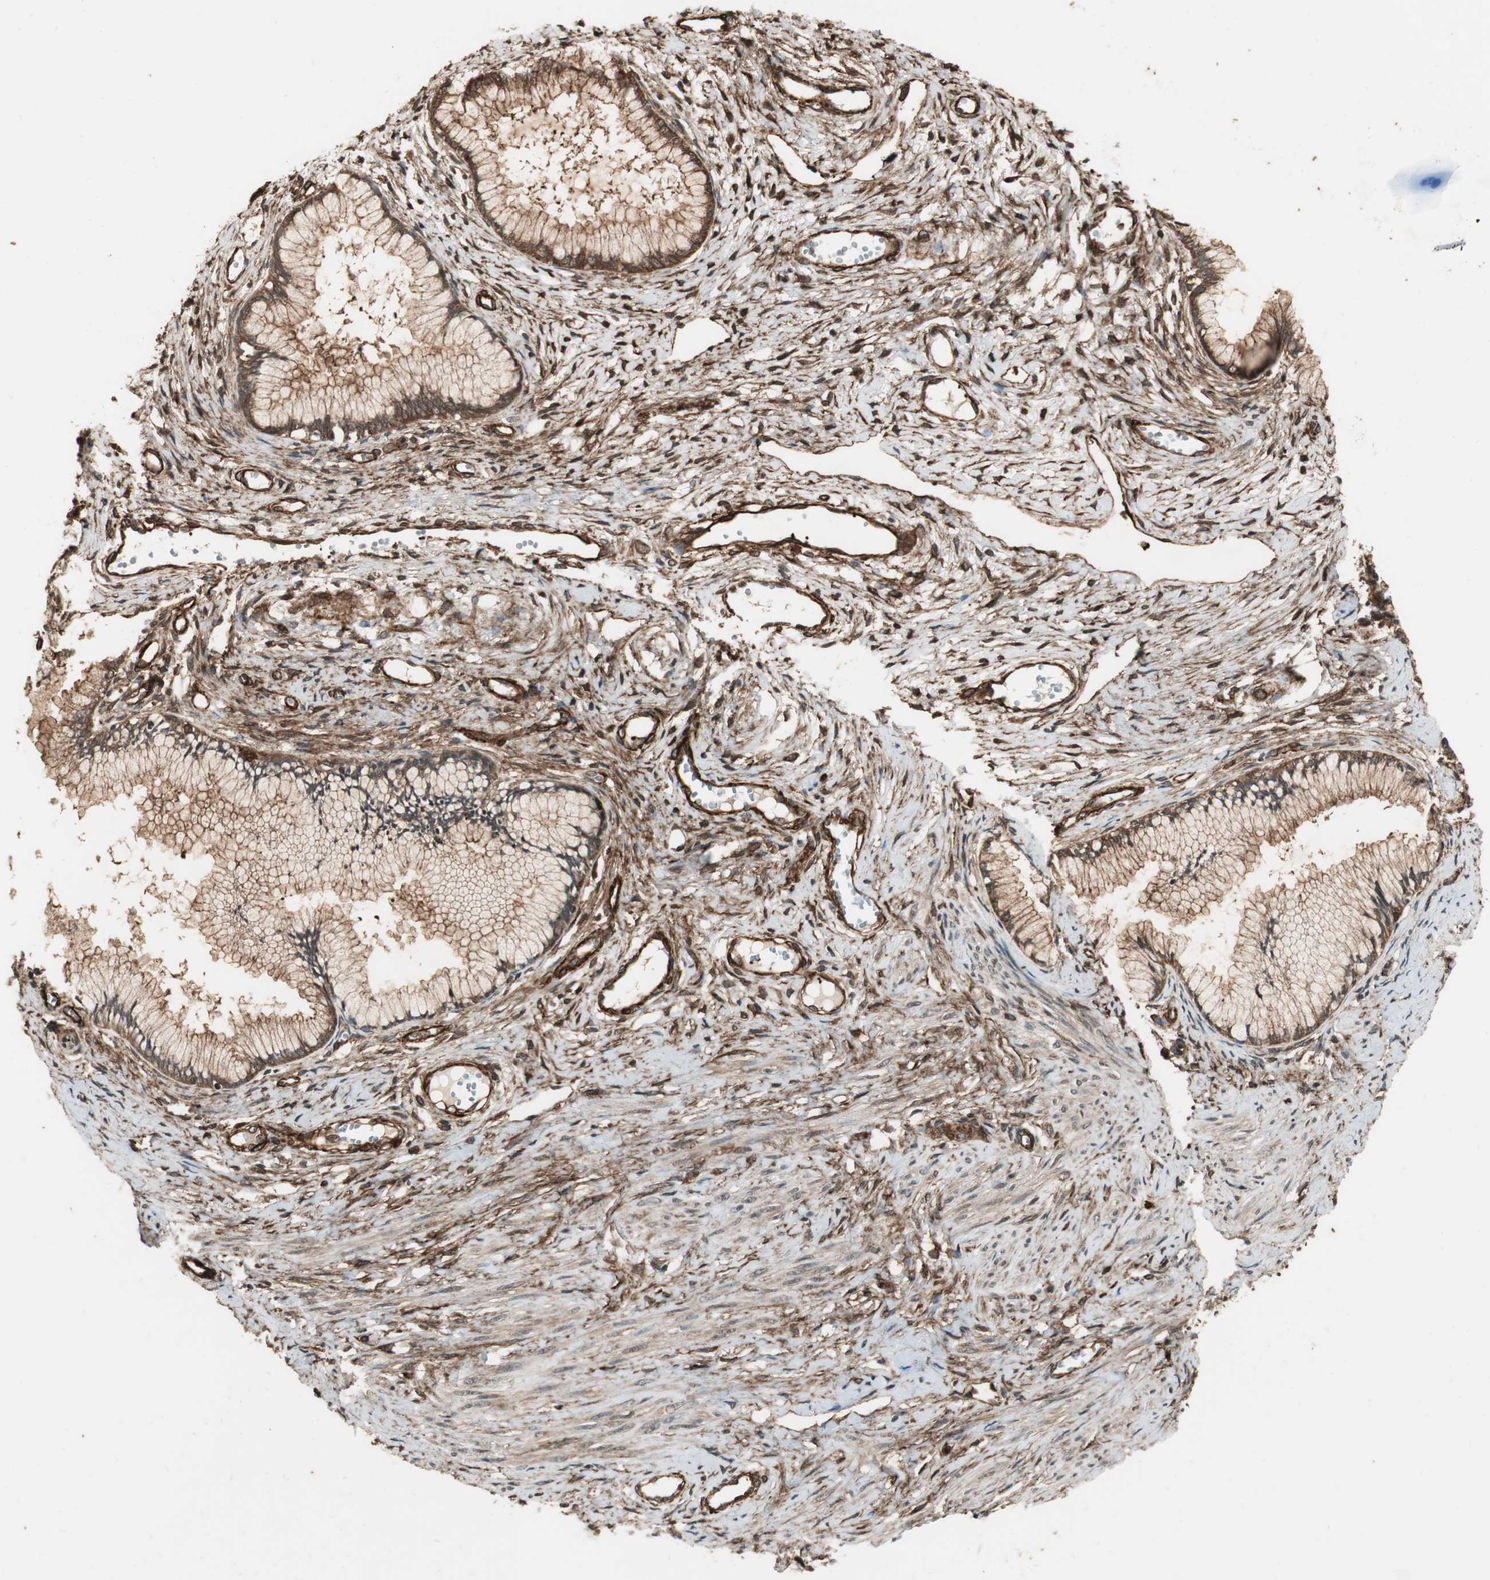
{"staining": {"intensity": "moderate", "quantity": ">75%", "location": "cytoplasmic/membranous"}, "tissue": "cervical cancer", "cell_type": "Tumor cells", "image_type": "cancer", "snomed": [{"axis": "morphology", "description": "Adenocarcinoma, NOS"}, {"axis": "topography", "description": "Cervix"}], "caption": "Immunohistochemistry photomicrograph of neoplastic tissue: human cervical cancer stained using immunohistochemistry (IHC) demonstrates medium levels of moderate protein expression localized specifically in the cytoplasmic/membranous of tumor cells, appearing as a cytoplasmic/membranous brown color.", "gene": "PTPN11", "patient": {"sex": "female", "age": 36}}